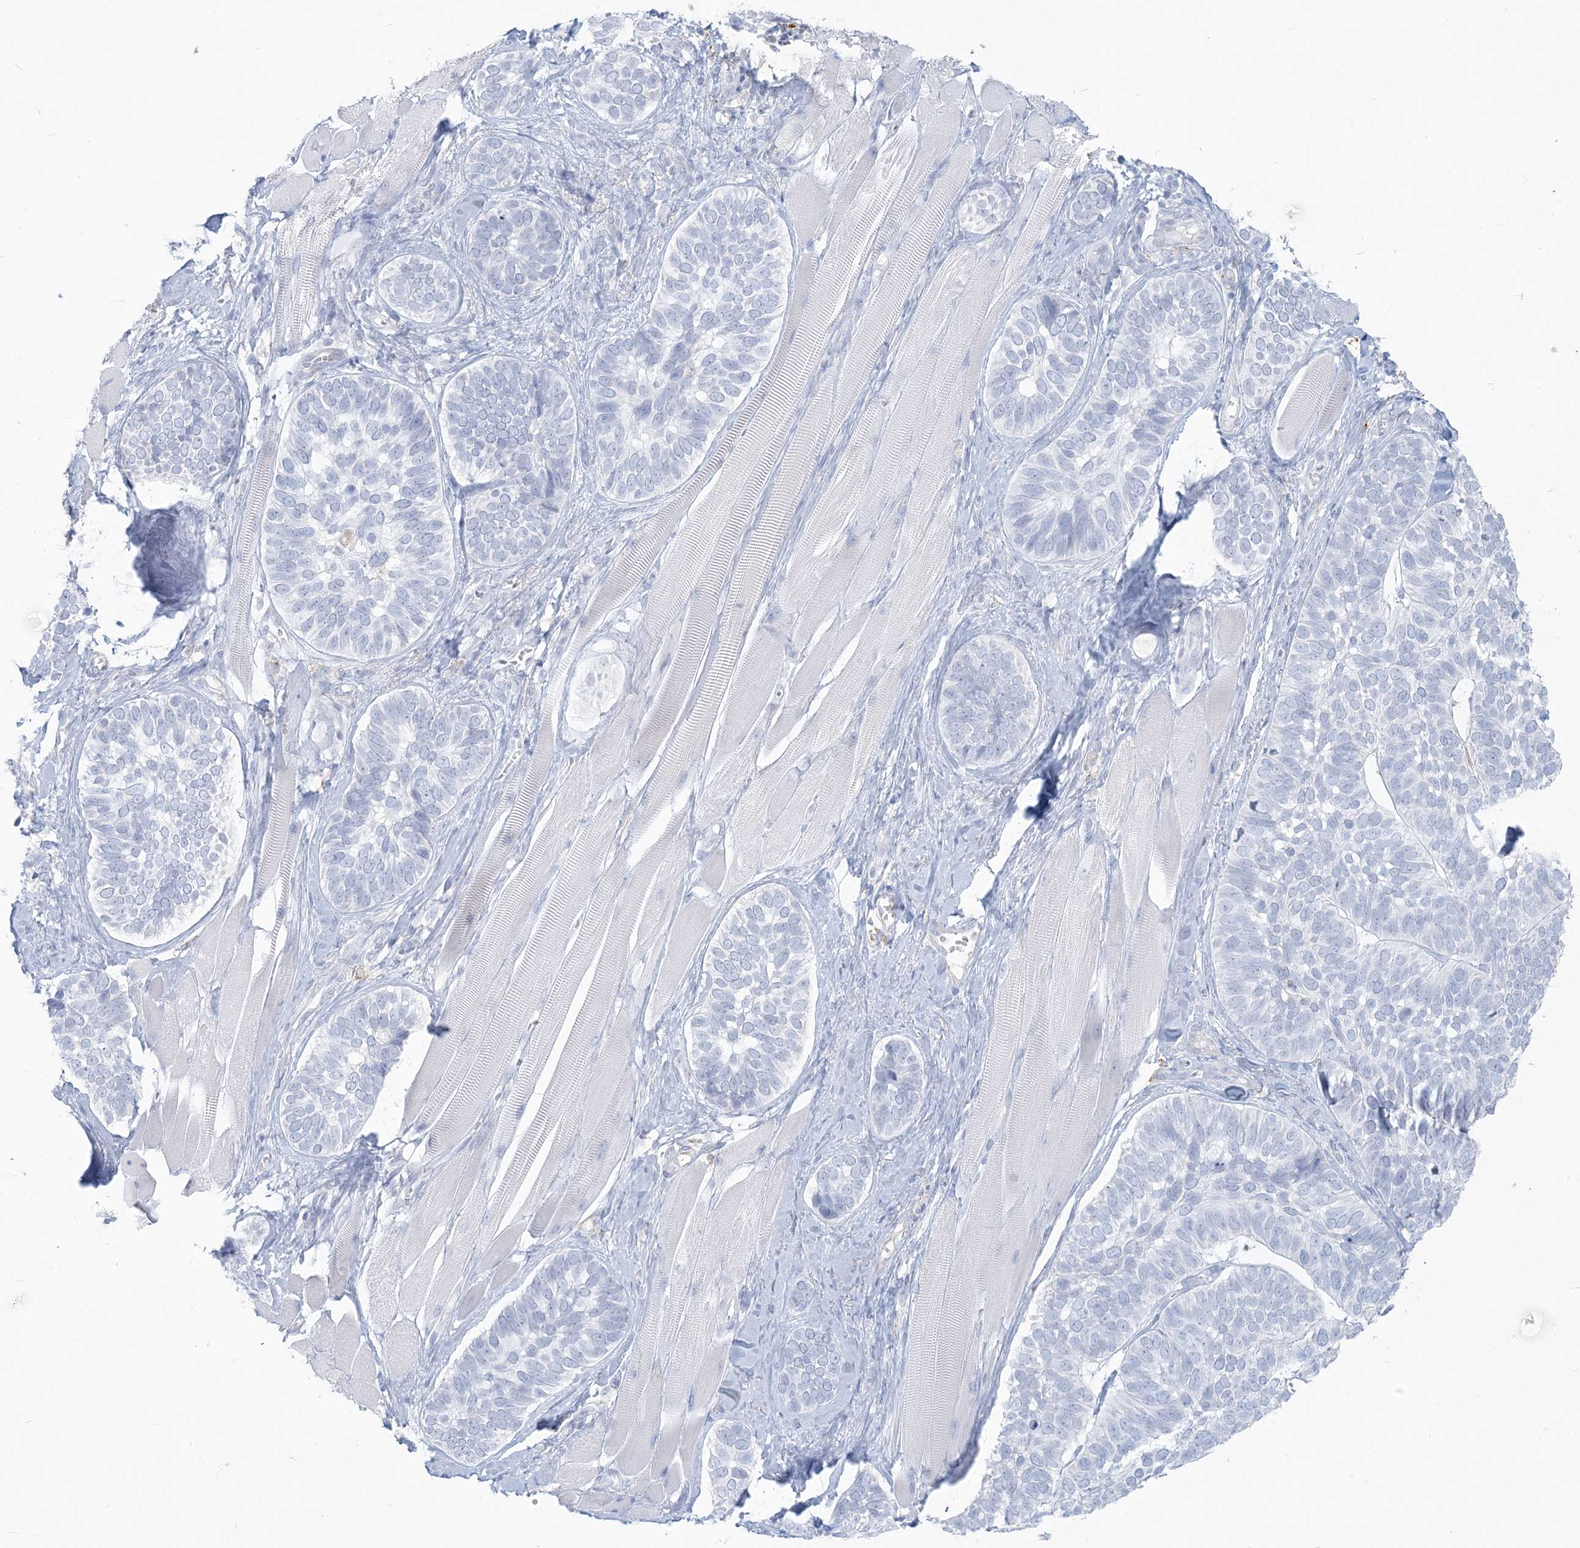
{"staining": {"intensity": "negative", "quantity": "none", "location": "none"}, "tissue": "skin cancer", "cell_type": "Tumor cells", "image_type": "cancer", "snomed": [{"axis": "morphology", "description": "Basal cell carcinoma"}, {"axis": "topography", "description": "Skin"}], "caption": "The photomicrograph shows no staining of tumor cells in basal cell carcinoma (skin).", "gene": "HLA-DRB1", "patient": {"sex": "male", "age": 62}}